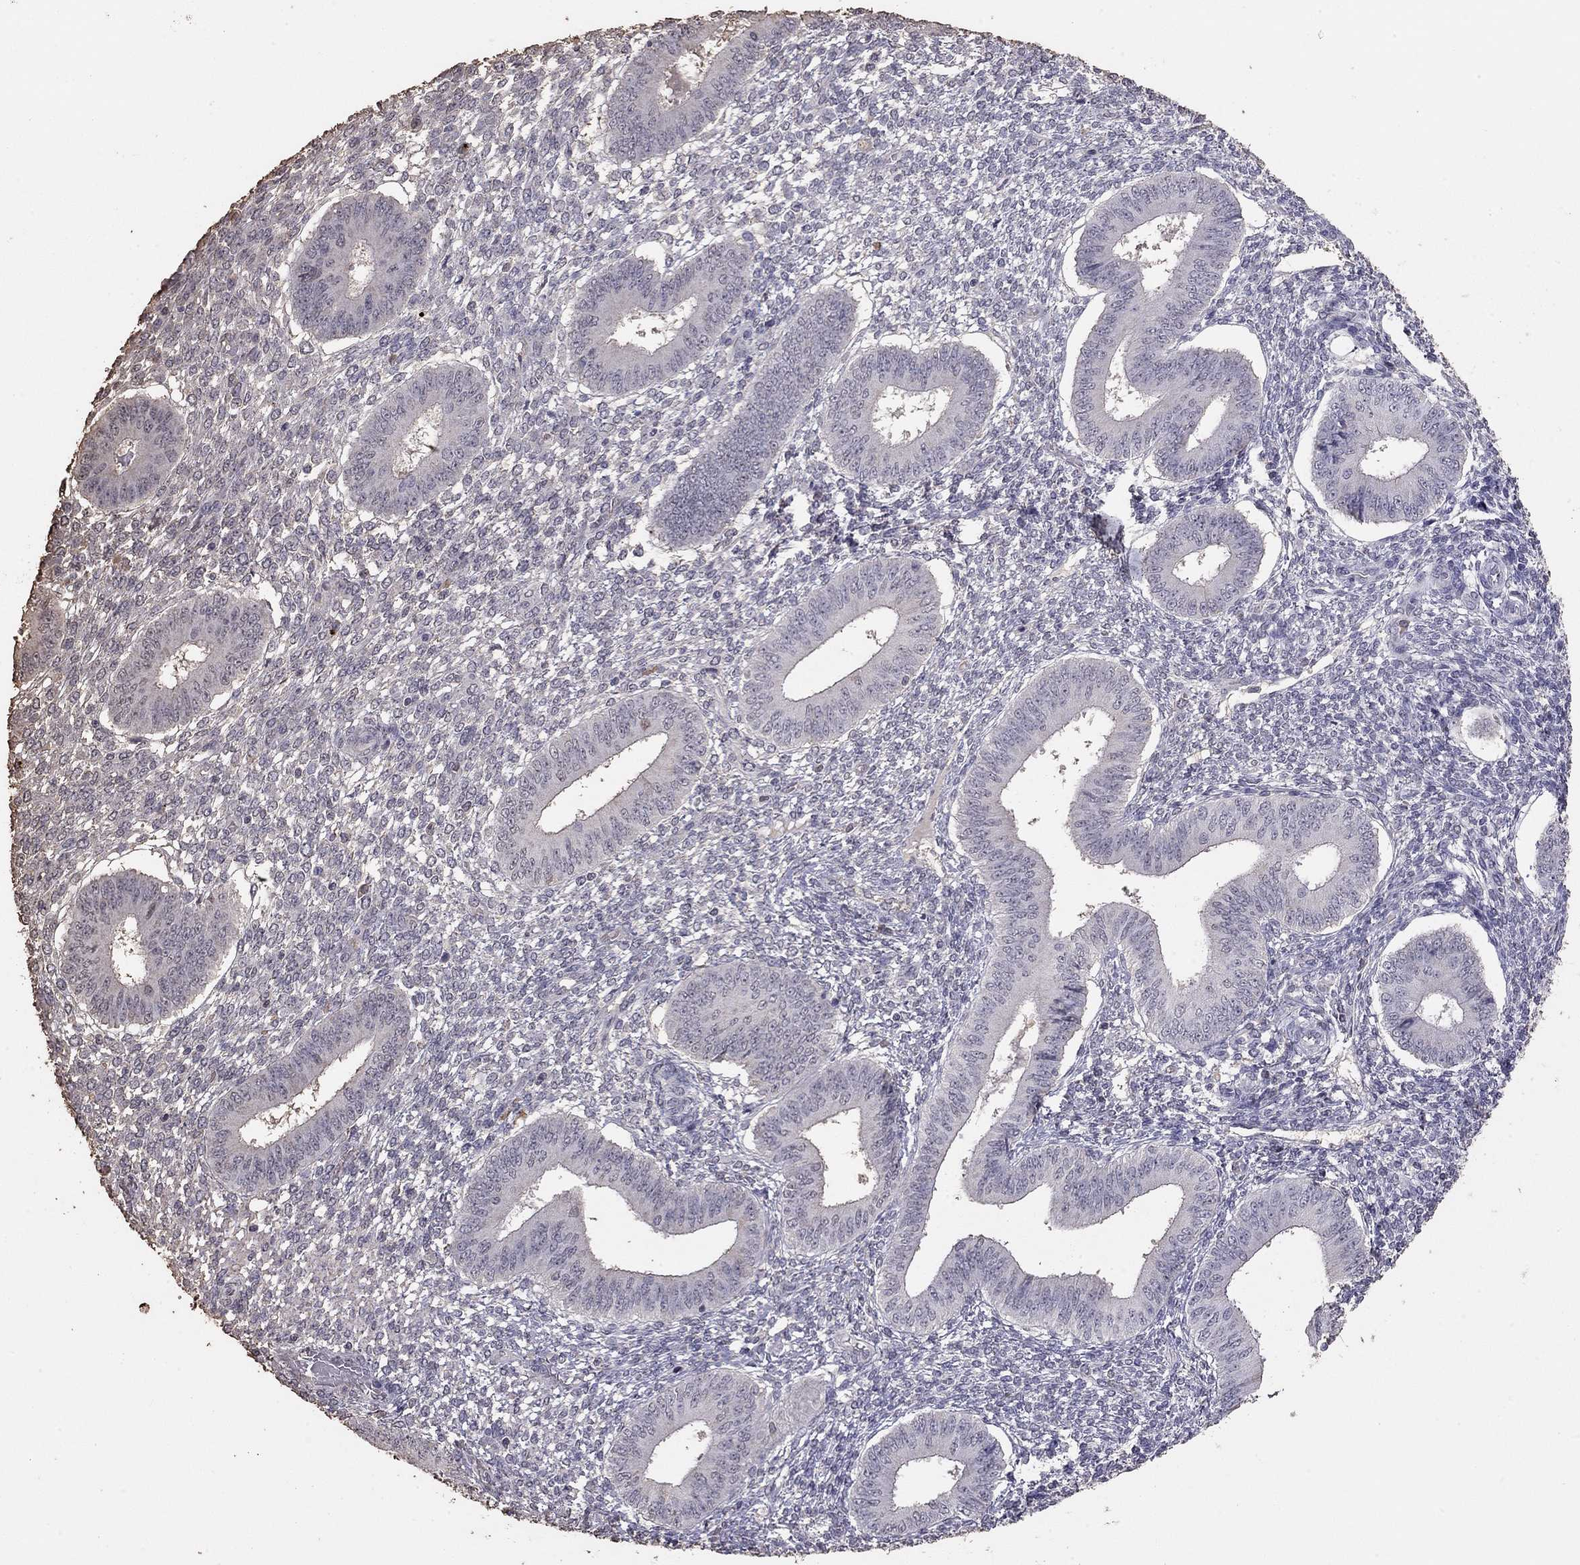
{"staining": {"intensity": "negative", "quantity": "none", "location": "none"}, "tissue": "endometrium", "cell_type": "Cells in endometrial stroma", "image_type": "normal", "snomed": [{"axis": "morphology", "description": "Normal tissue, NOS"}, {"axis": "topography", "description": "Endometrium"}], "caption": "The IHC micrograph has no significant expression in cells in endometrial stroma of endometrium.", "gene": "SUN3", "patient": {"sex": "female", "age": 42}}